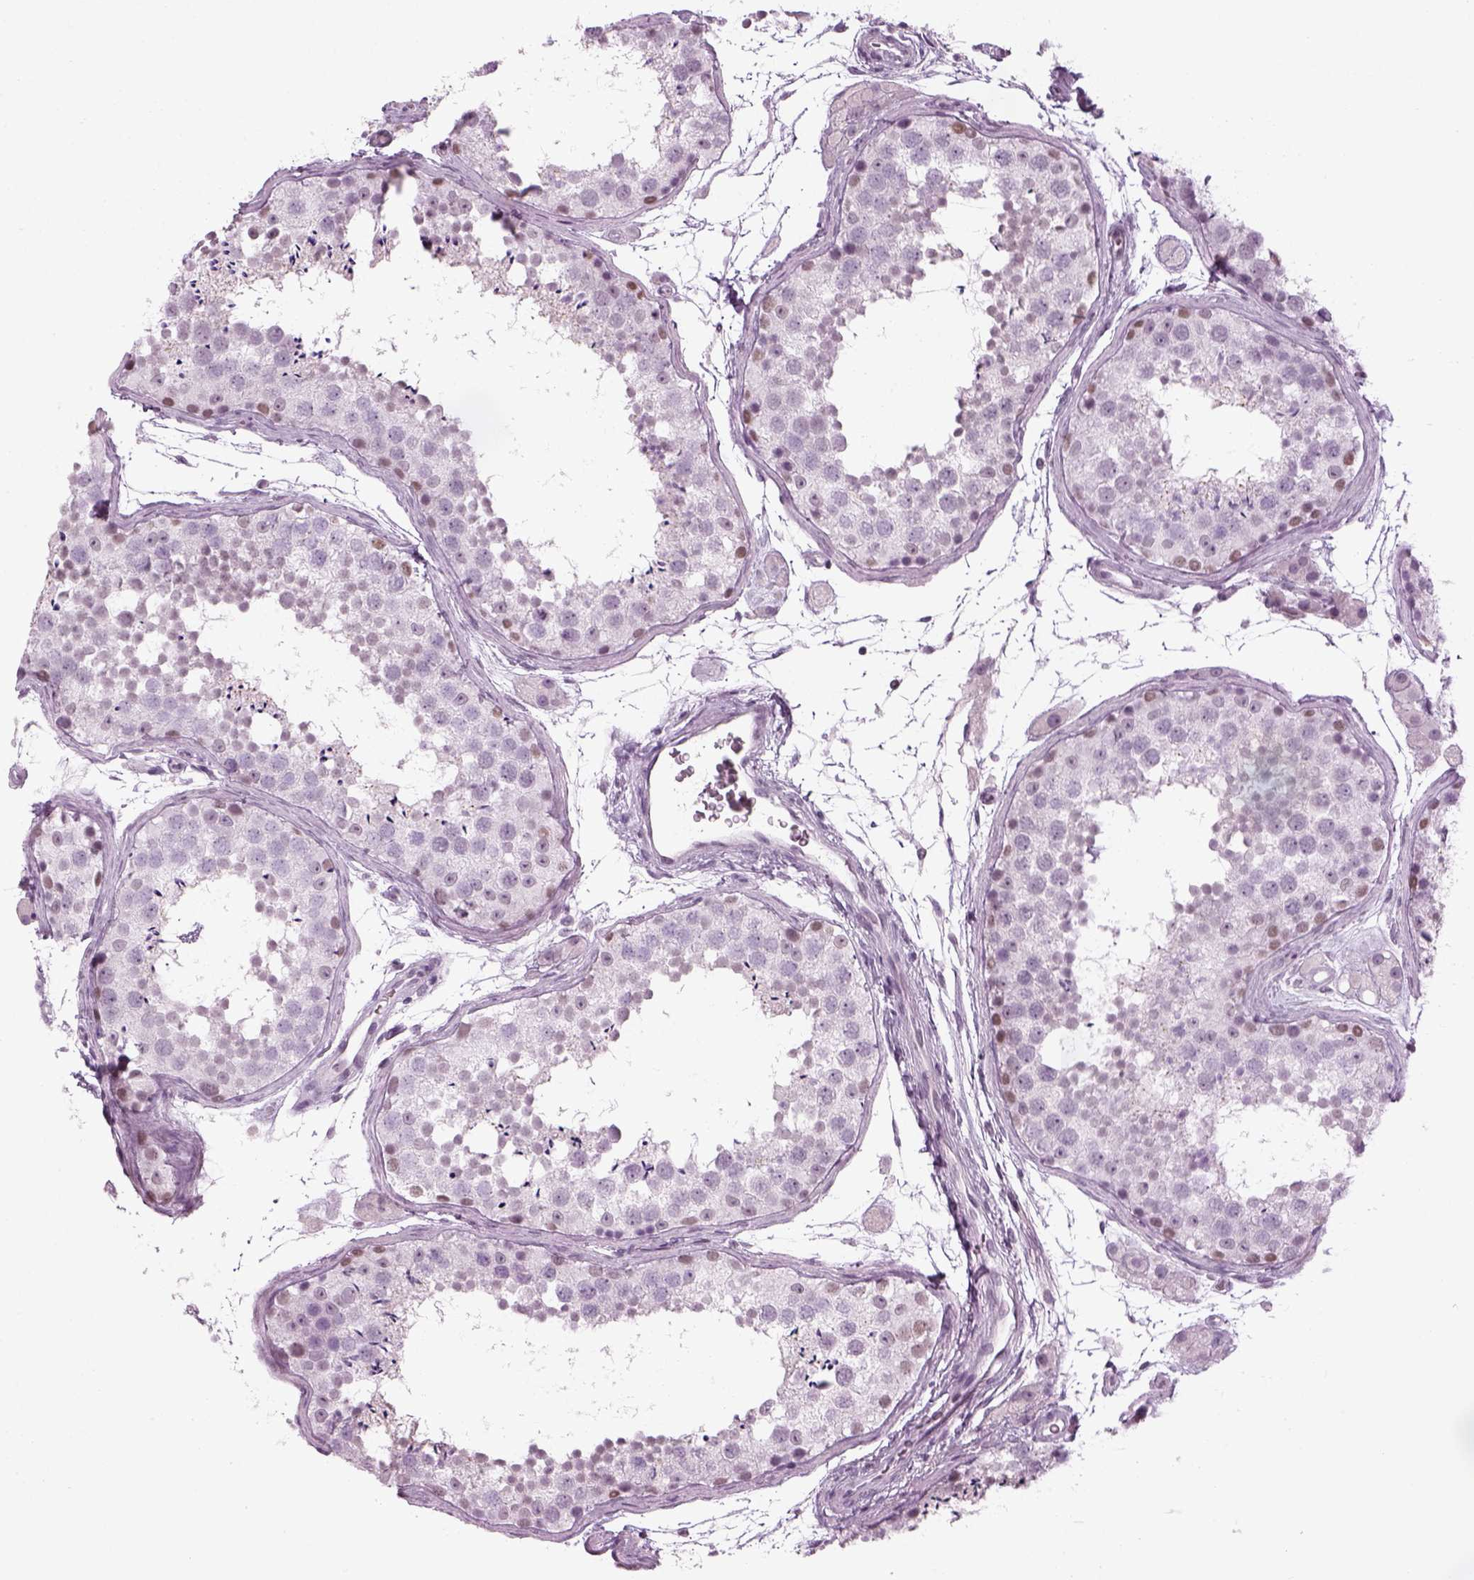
{"staining": {"intensity": "weak", "quantity": "<25%", "location": "nuclear"}, "tissue": "testis", "cell_type": "Cells in seminiferous ducts", "image_type": "normal", "snomed": [{"axis": "morphology", "description": "Normal tissue, NOS"}, {"axis": "topography", "description": "Testis"}], "caption": "A high-resolution photomicrograph shows immunohistochemistry staining of unremarkable testis, which exhibits no significant expression in cells in seminiferous ducts.", "gene": "KCNG2", "patient": {"sex": "male", "age": 41}}